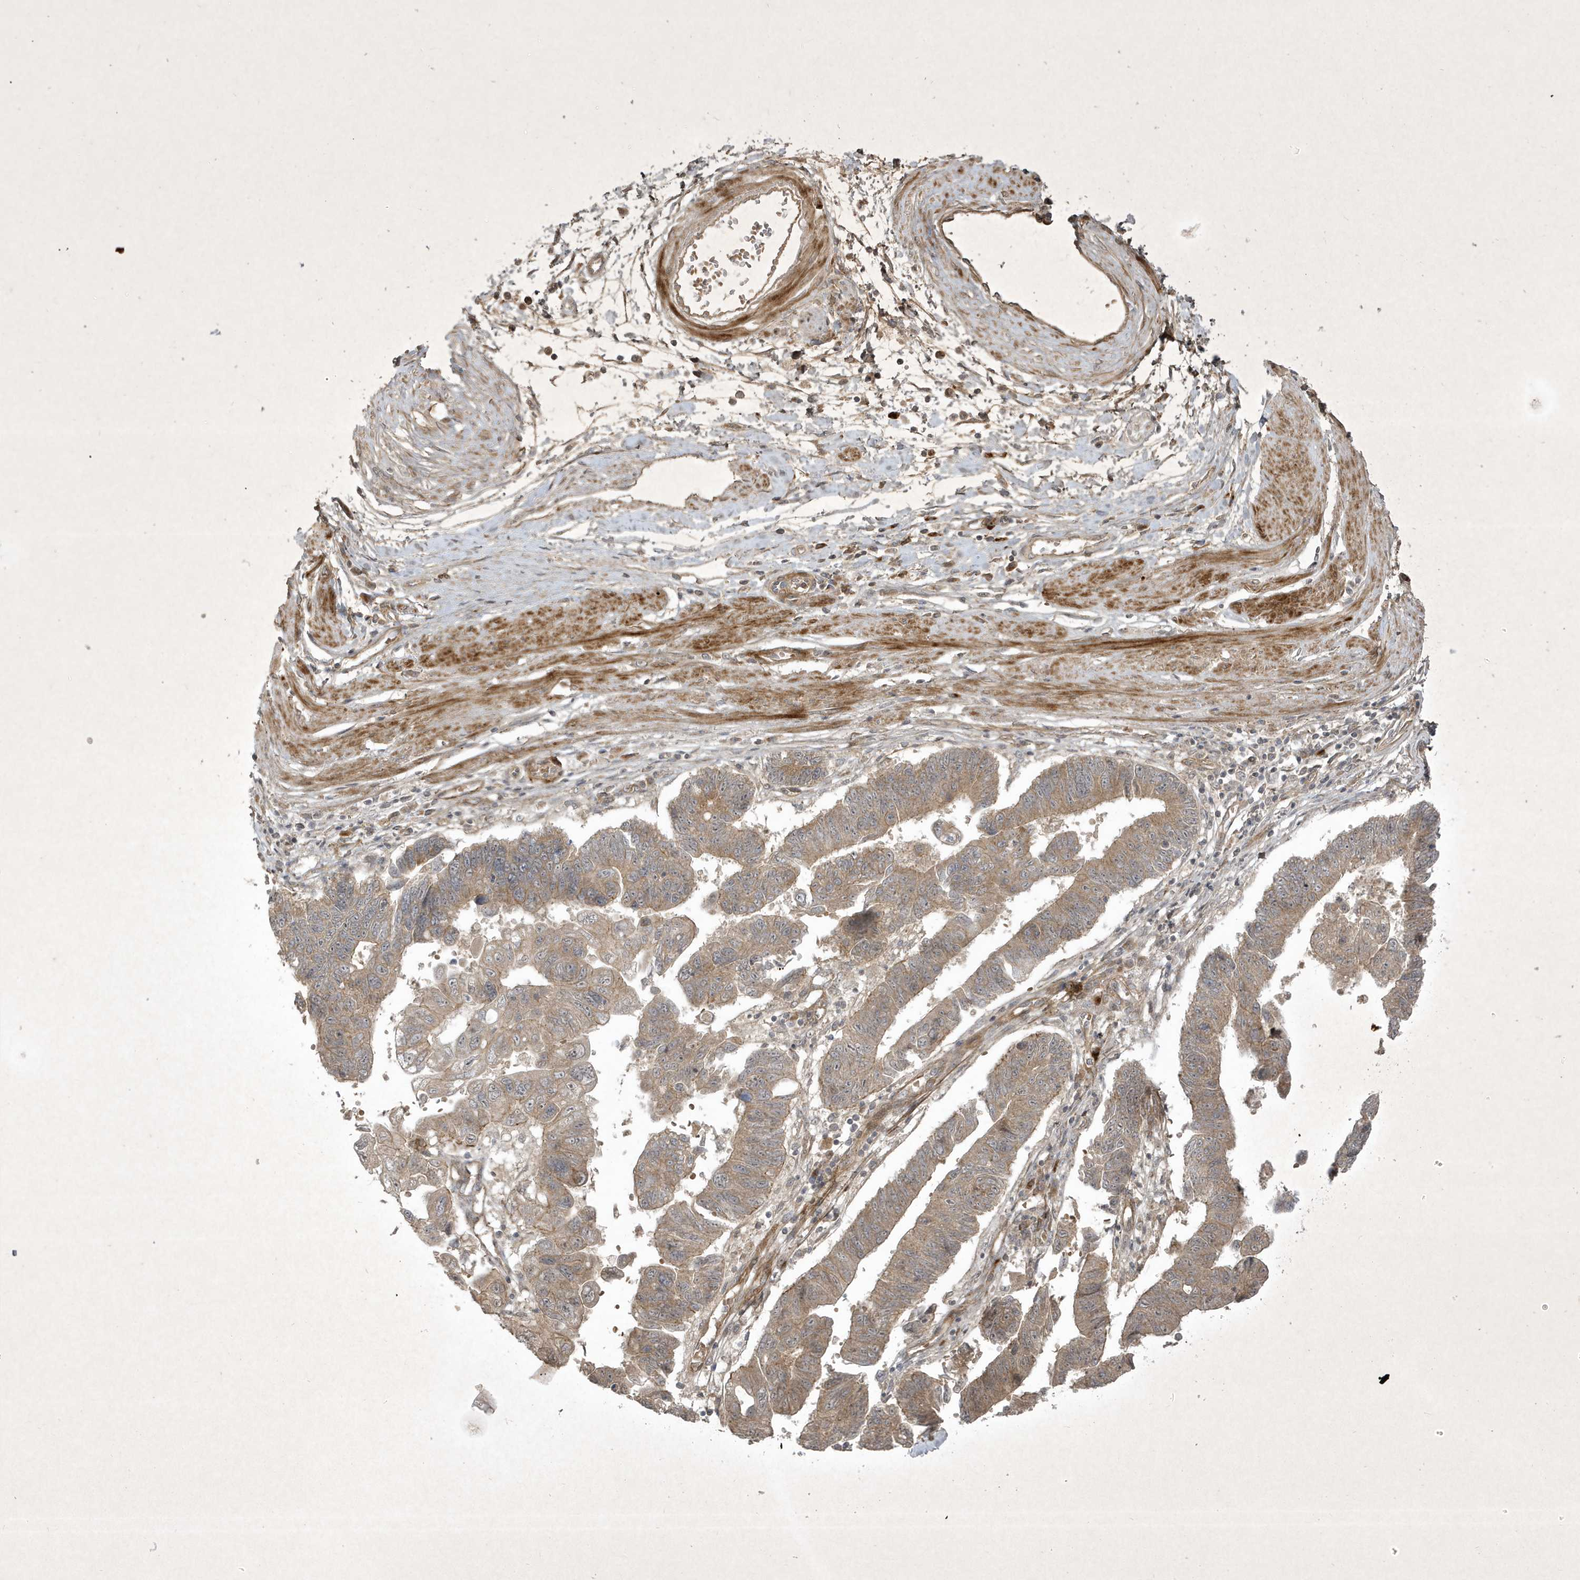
{"staining": {"intensity": "weak", "quantity": ">75%", "location": "cytoplasmic/membranous"}, "tissue": "stomach cancer", "cell_type": "Tumor cells", "image_type": "cancer", "snomed": [{"axis": "morphology", "description": "Adenocarcinoma, NOS"}, {"axis": "topography", "description": "Stomach"}], "caption": "Brown immunohistochemical staining in human stomach adenocarcinoma exhibits weak cytoplasmic/membranous expression in about >75% of tumor cells.", "gene": "FAM83C", "patient": {"sex": "male", "age": 59}}